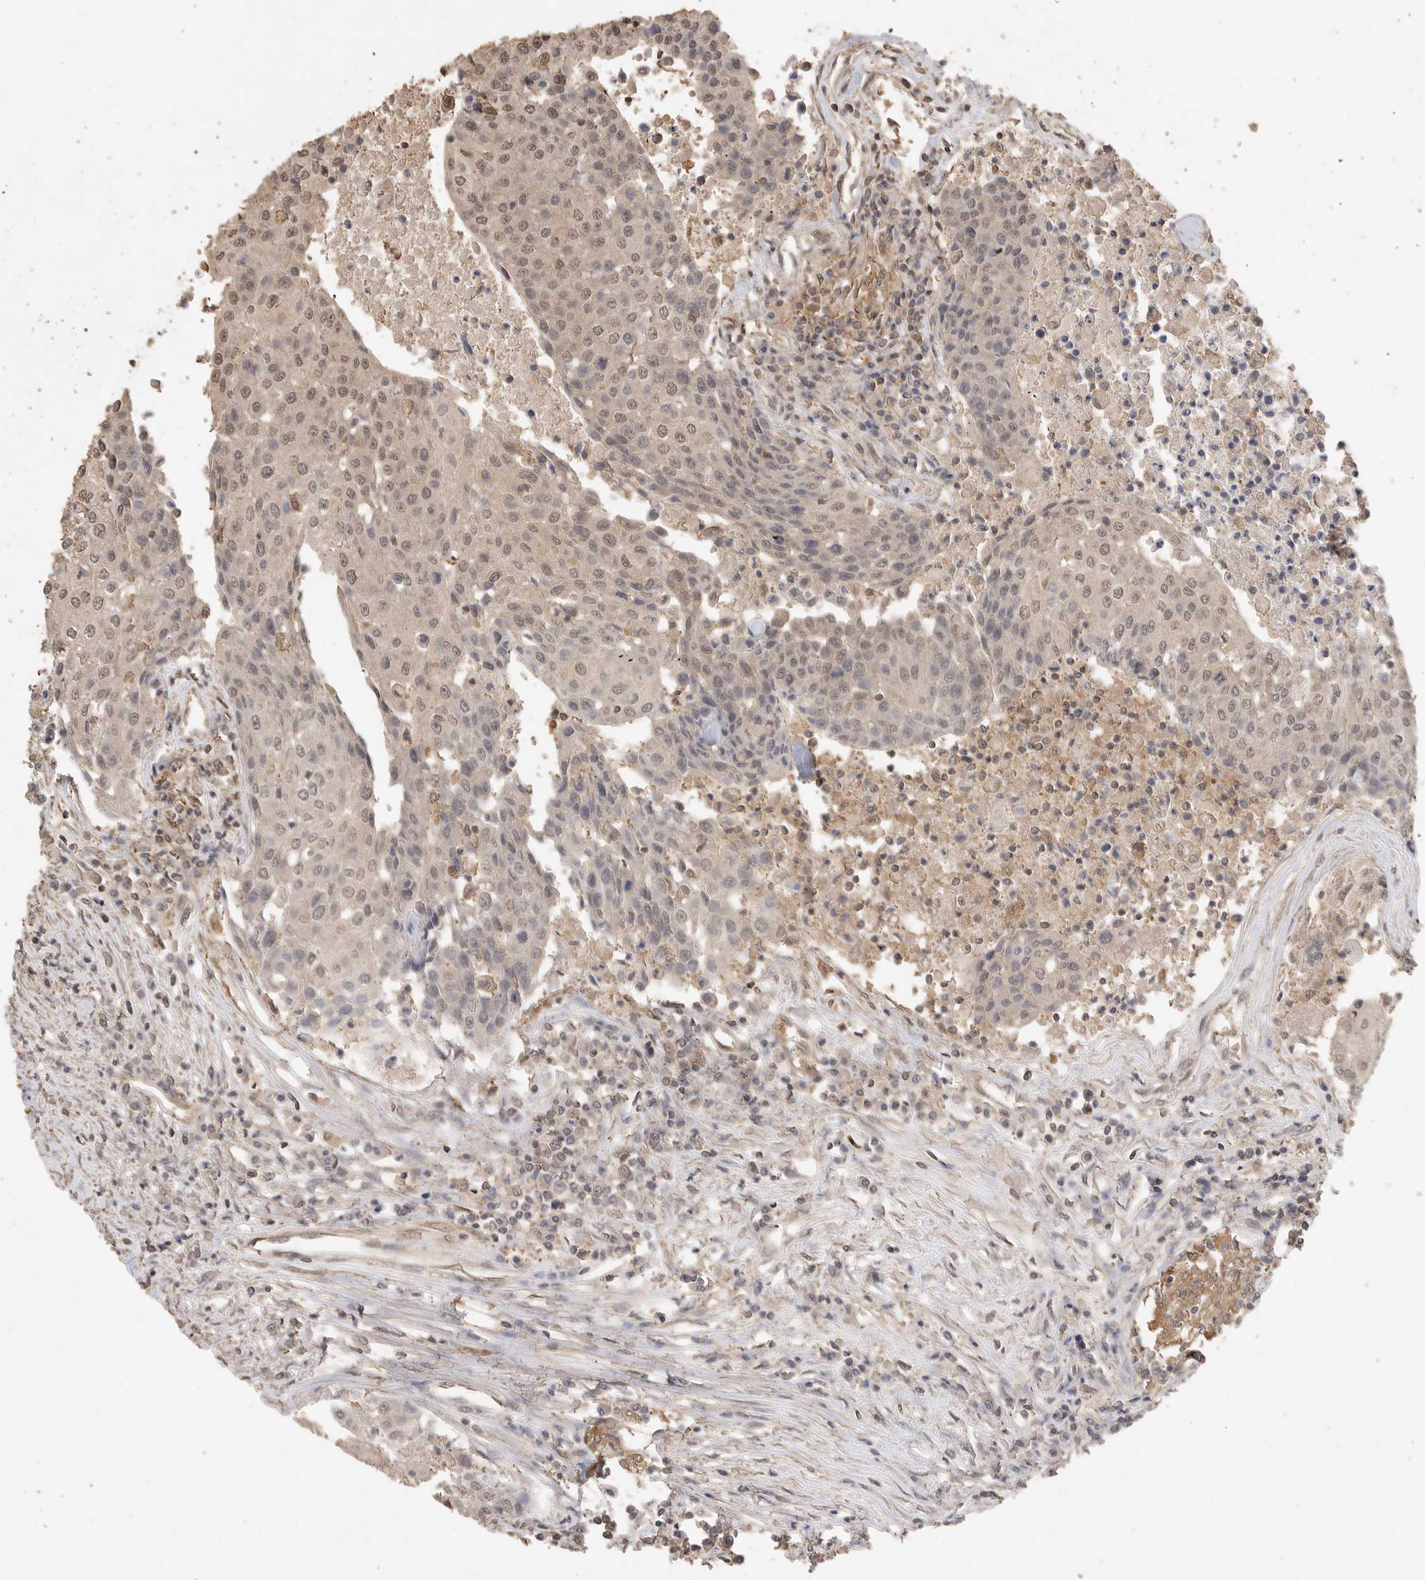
{"staining": {"intensity": "weak", "quantity": ">75%", "location": "nuclear"}, "tissue": "urothelial cancer", "cell_type": "Tumor cells", "image_type": "cancer", "snomed": [{"axis": "morphology", "description": "Urothelial carcinoma, High grade"}, {"axis": "topography", "description": "Urinary bladder"}], "caption": "Urothelial cancer stained with a protein marker demonstrates weak staining in tumor cells.", "gene": "MAP2K1", "patient": {"sex": "female", "age": 85}}